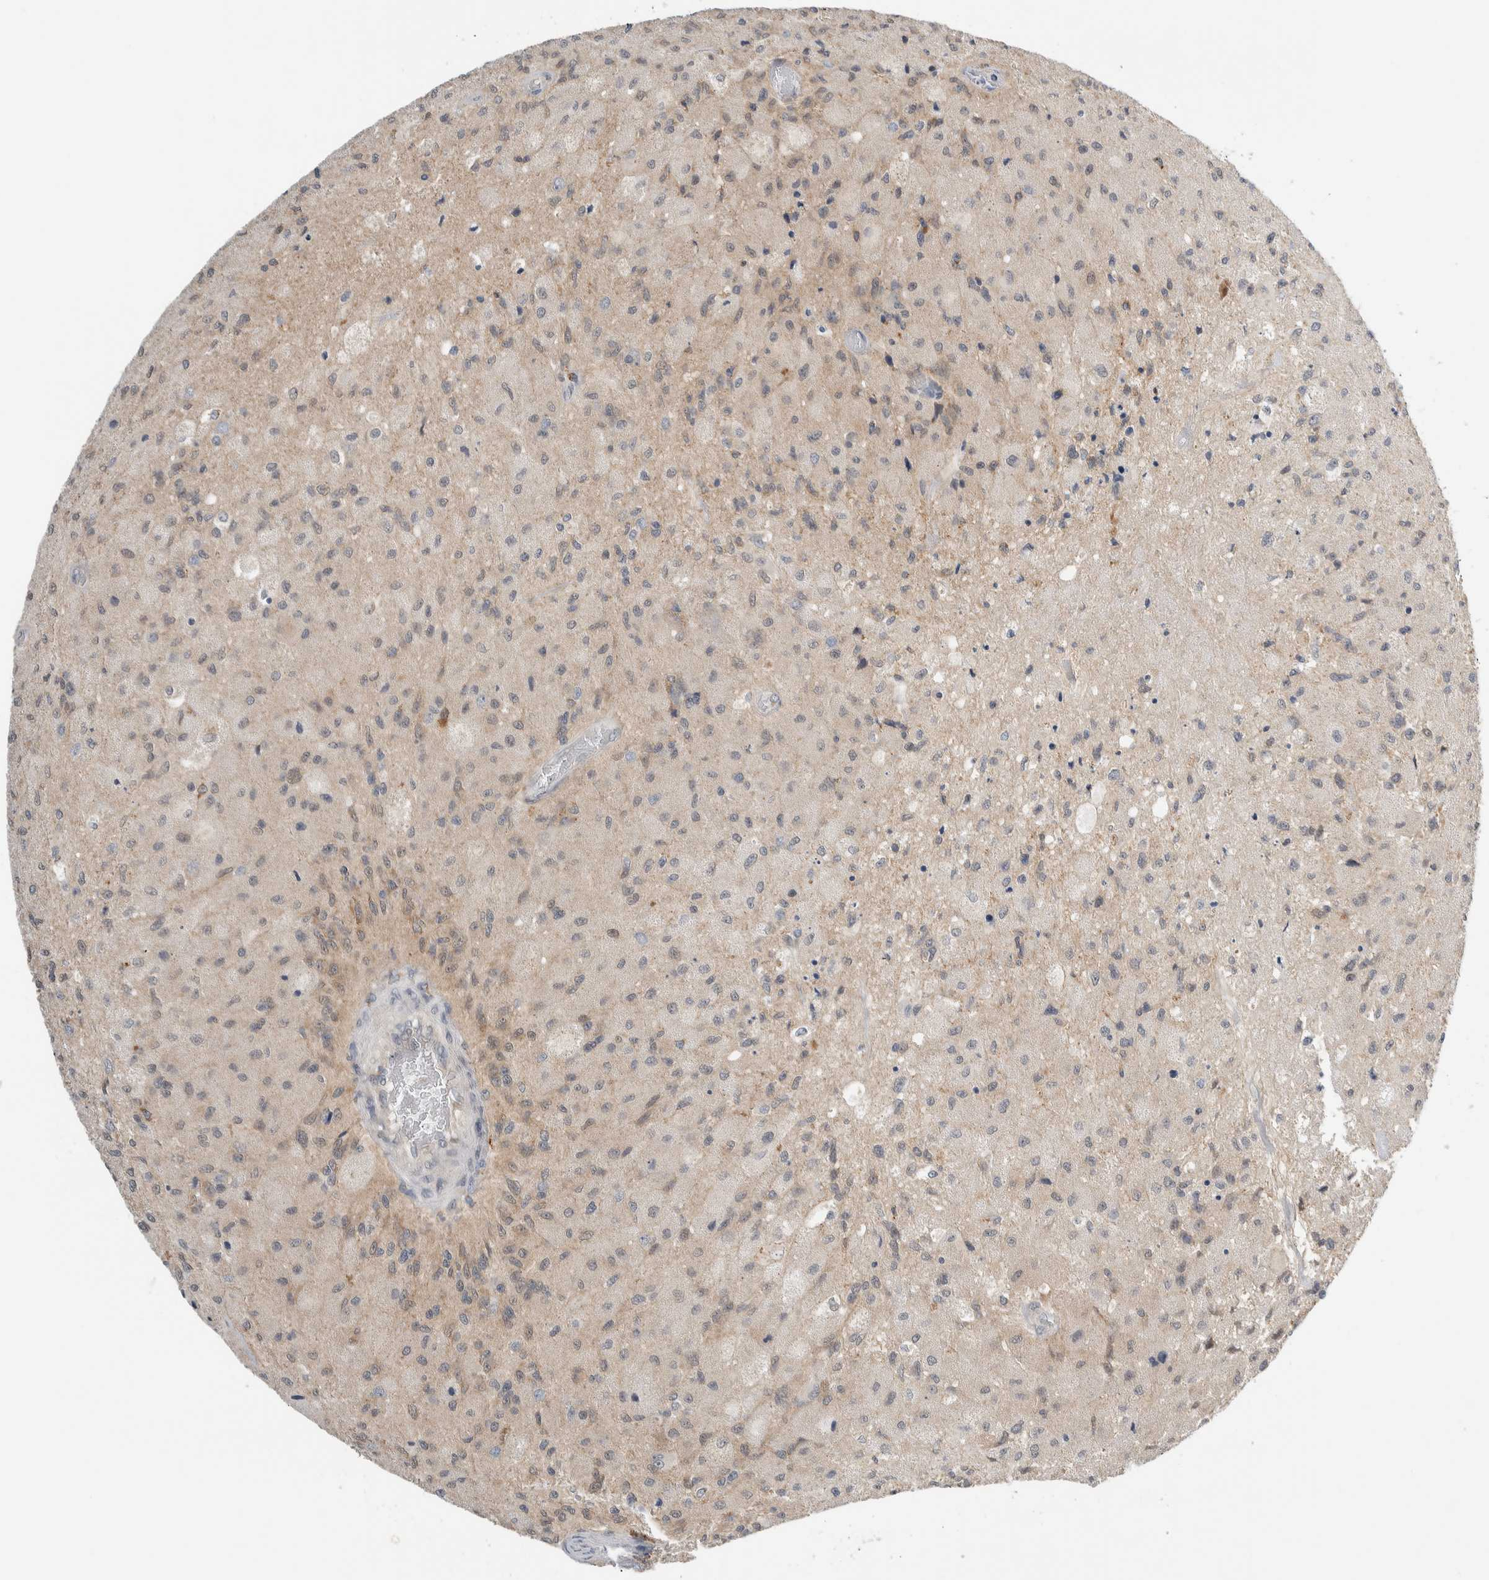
{"staining": {"intensity": "weak", "quantity": "<25%", "location": "cytoplasmic/membranous"}, "tissue": "glioma", "cell_type": "Tumor cells", "image_type": "cancer", "snomed": [{"axis": "morphology", "description": "Normal tissue, NOS"}, {"axis": "morphology", "description": "Glioma, malignant, High grade"}, {"axis": "topography", "description": "Cerebral cortex"}], "caption": "A photomicrograph of high-grade glioma (malignant) stained for a protein displays no brown staining in tumor cells.", "gene": "SHPK", "patient": {"sex": "male", "age": 77}}